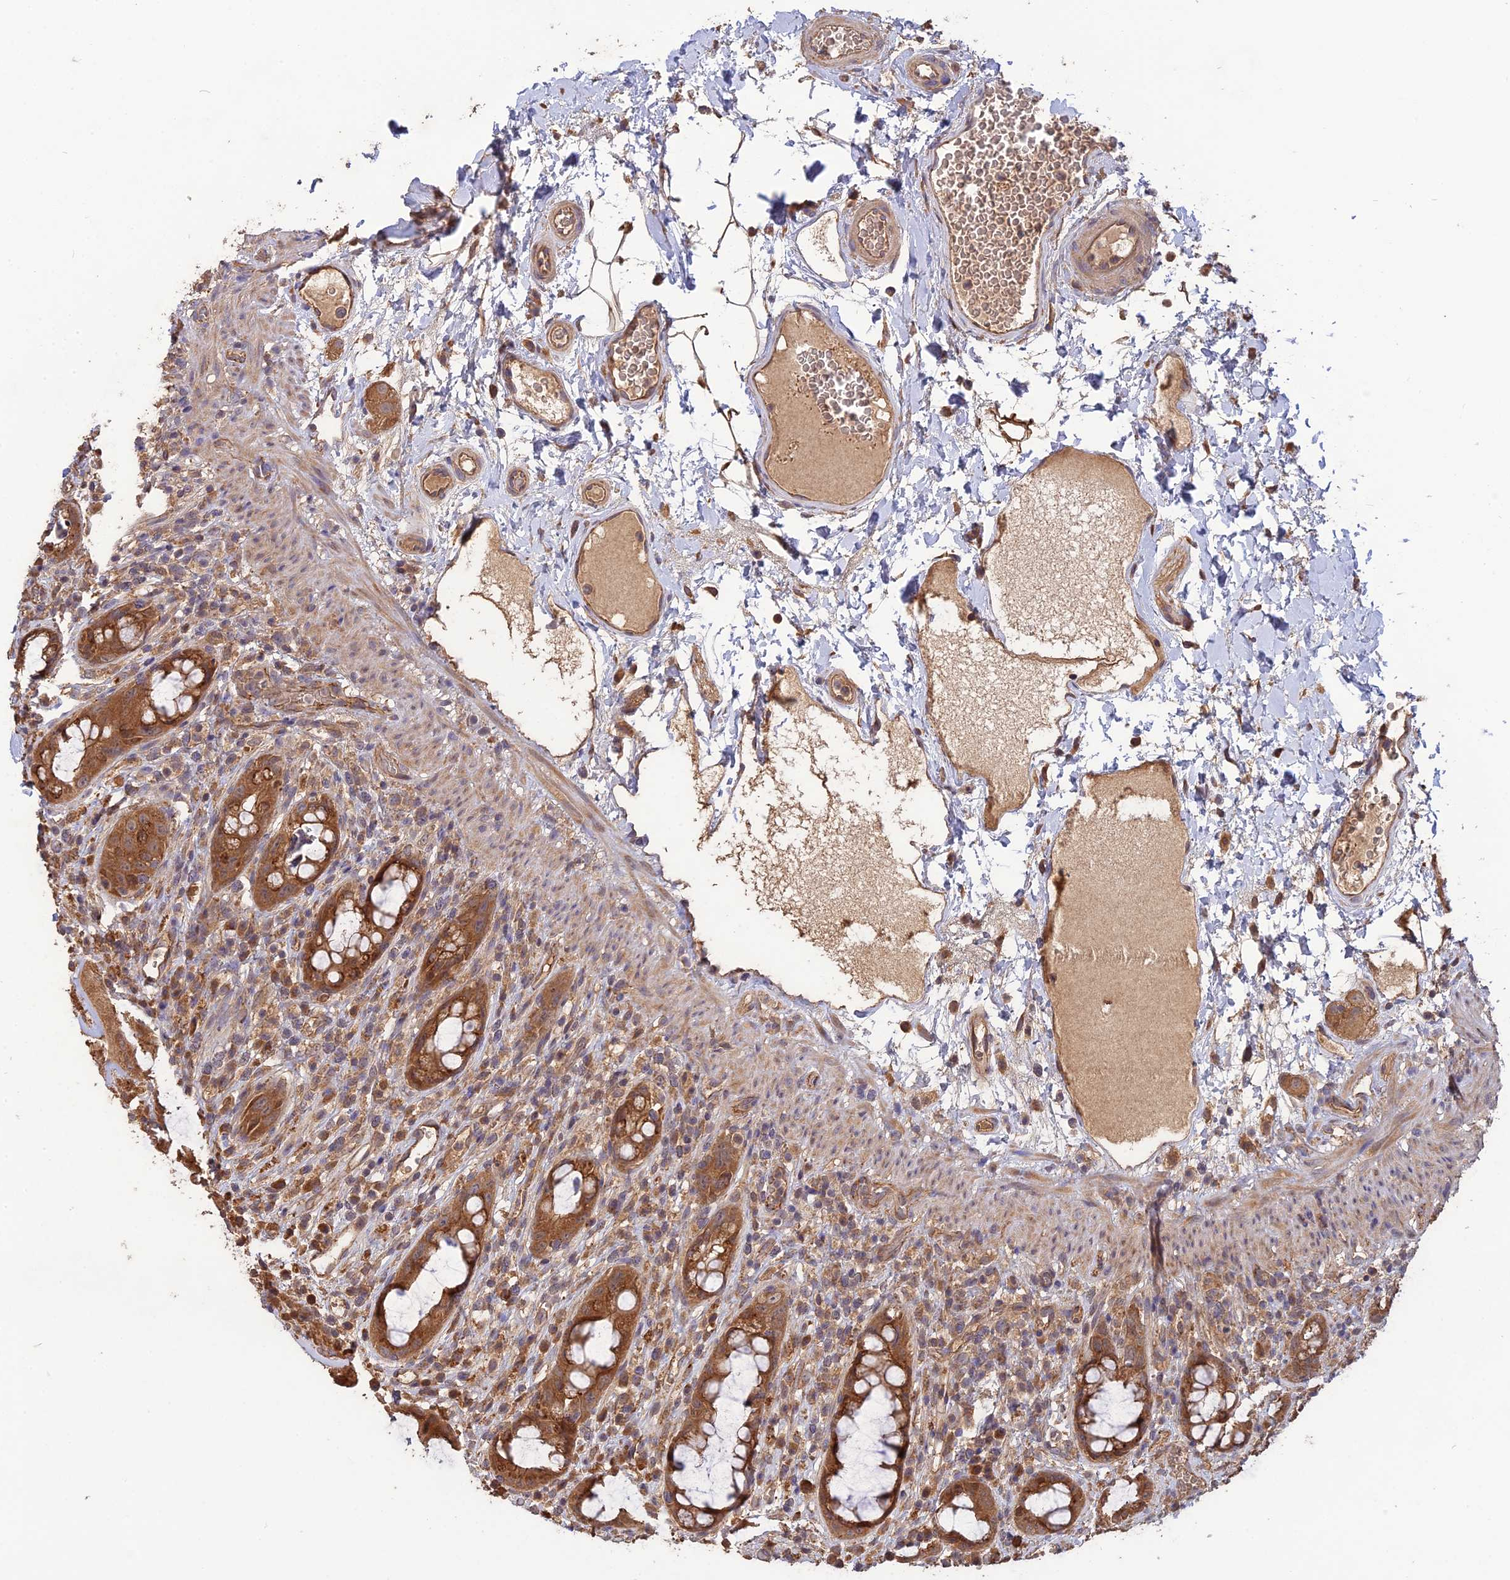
{"staining": {"intensity": "strong", "quantity": ">75%", "location": "cytoplasmic/membranous"}, "tissue": "rectum", "cell_type": "Glandular cells", "image_type": "normal", "snomed": [{"axis": "morphology", "description": "Normal tissue, NOS"}, {"axis": "topography", "description": "Rectum"}], "caption": "IHC photomicrograph of unremarkable rectum: human rectum stained using immunohistochemistry shows high levels of strong protein expression localized specifically in the cytoplasmic/membranous of glandular cells, appearing as a cytoplasmic/membranous brown color.", "gene": "ARHGAP40", "patient": {"sex": "female", "age": 57}}